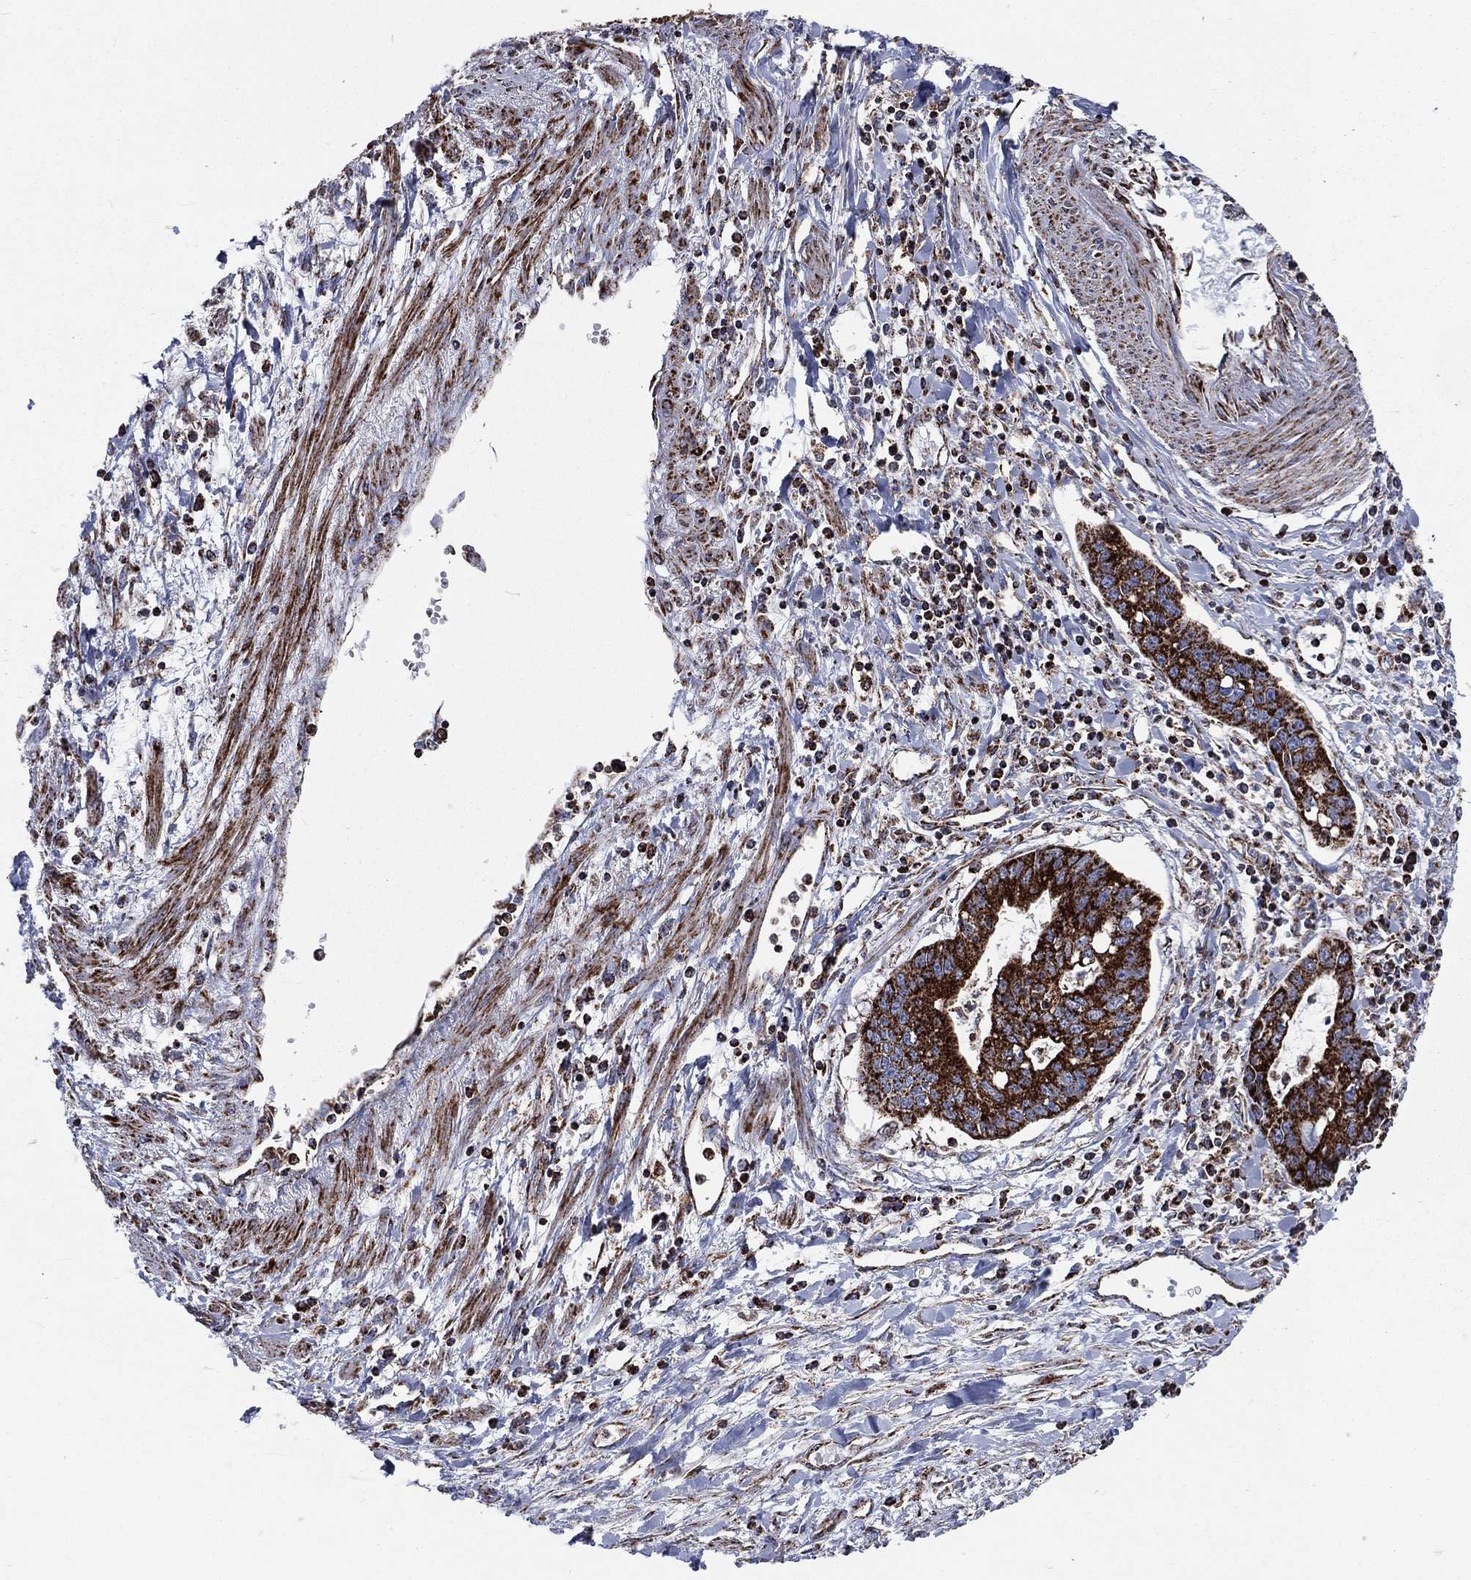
{"staining": {"intensity": "strong", "quantity": ">75%", "location": "cytoplasmic/membranous"}, "tissue": "liver cancer", "cell_type": "Tumor cells", "image_type": "cancer", "snomed": [{"axis": "morphology", "description": "Cholangiocarcinoma"}, {"axis": "topography", "description": "Liver"}], "caption": "Approximately >75% of tumor cells in cholangiocarcinoma (liver) show strong cytoplasmic/membranous protein staining as visualized by brown immunohistochemical staining.", "gene": "ANKRD37", "patient": {"sex": "male", "age": 58}}